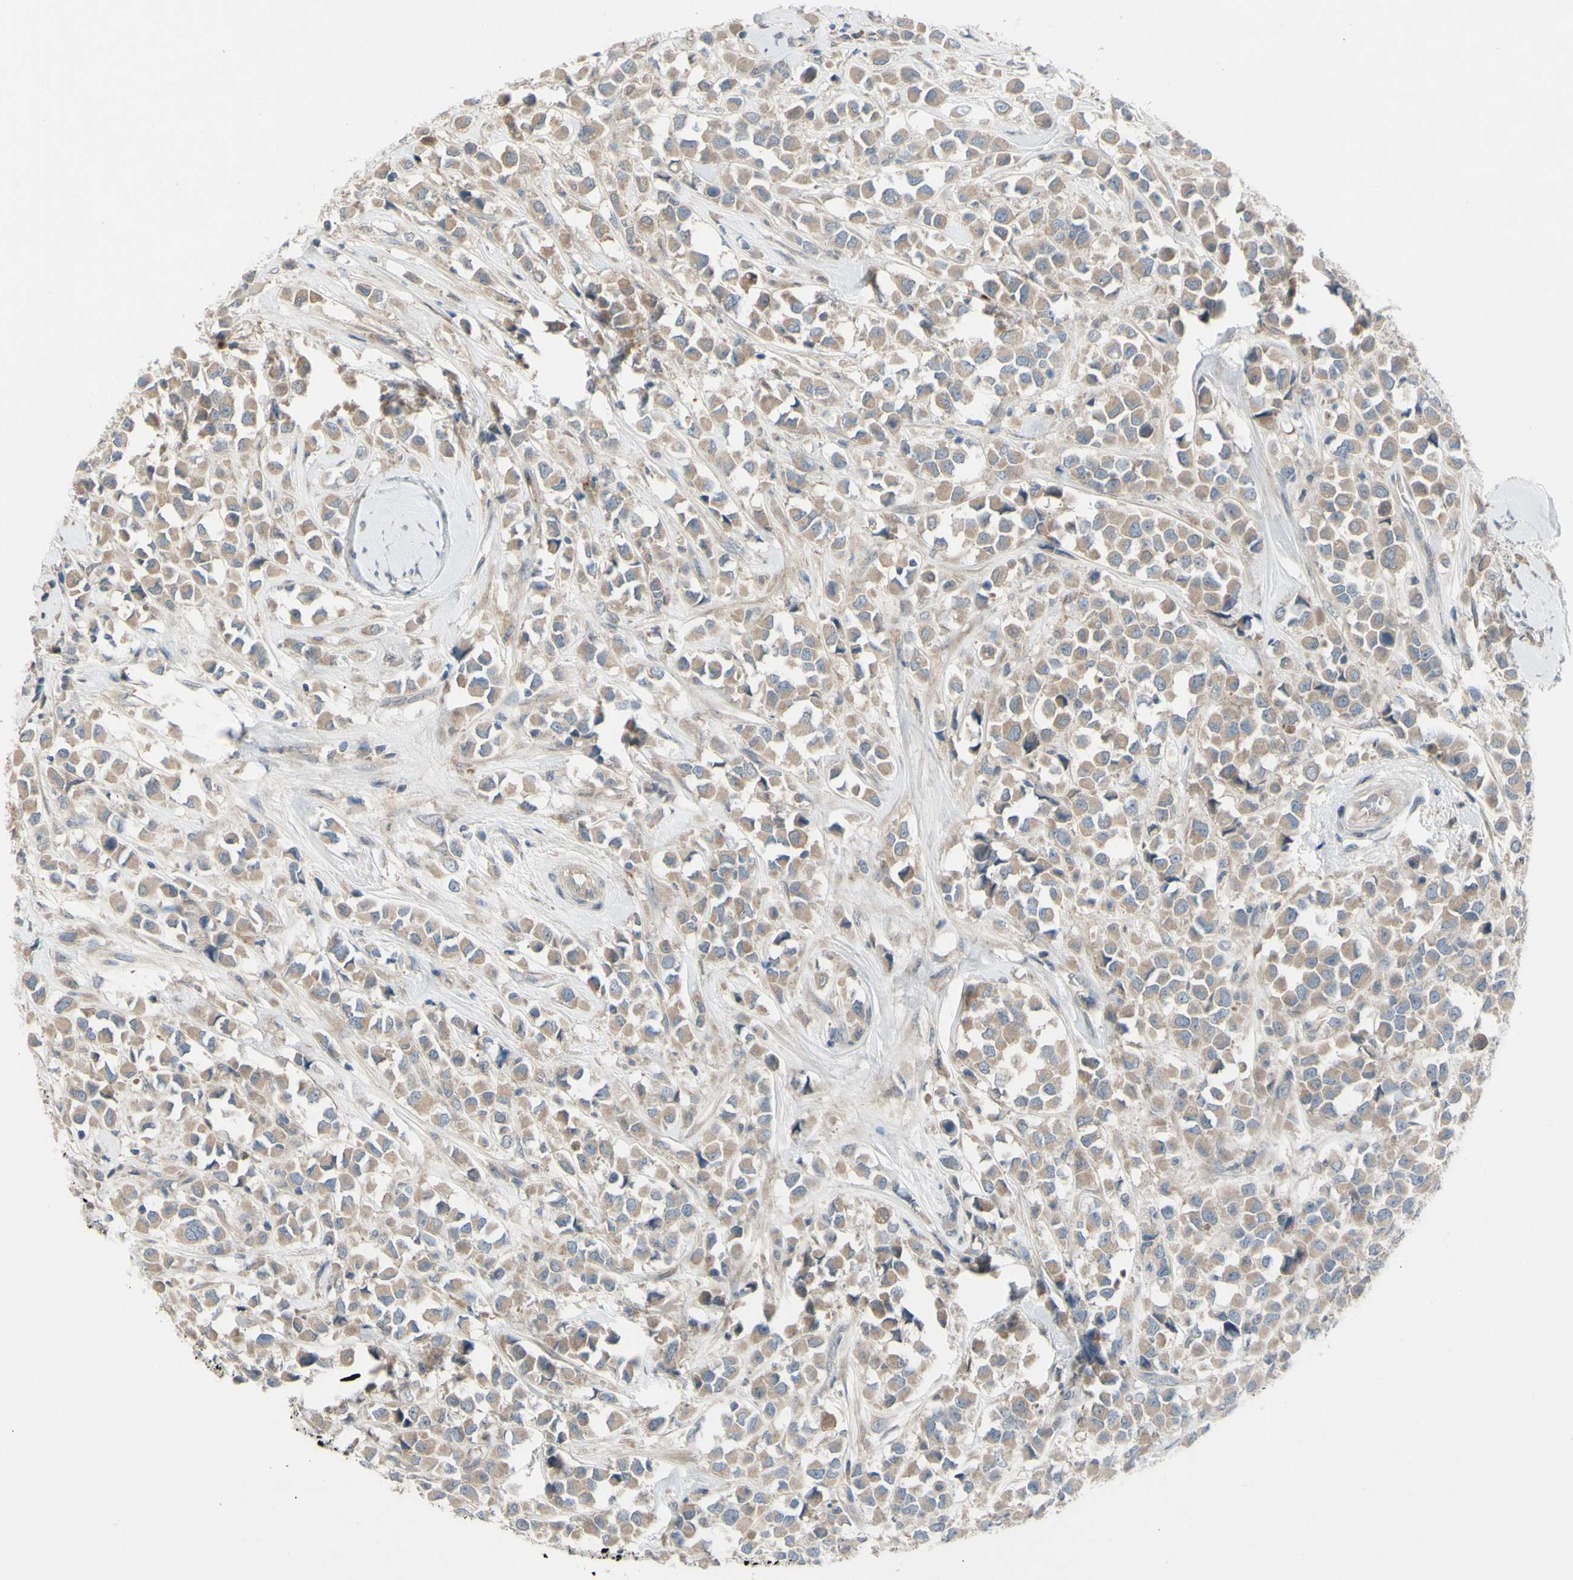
{"staining": {"intensity": "weak", "quantity": ">75%", "location": "cytoplasmic/membranous"}, "tissue": "breast cancer", "cell_type": "Tumor cells", "image_type": "cancer", "snomed": [{"axis": "morphology", "description": "Duct carcinoma"}, {"axis": "topography", "description": "Breast"}], "caption": "Human breast cancer (intraductal carcinoma) stained with a brown dye displays weak cytoplasmic/membranous positive staining in about >75% of tumor cells.", "gene": "AFP", "patient": {"sex": "female", "age": 61}}